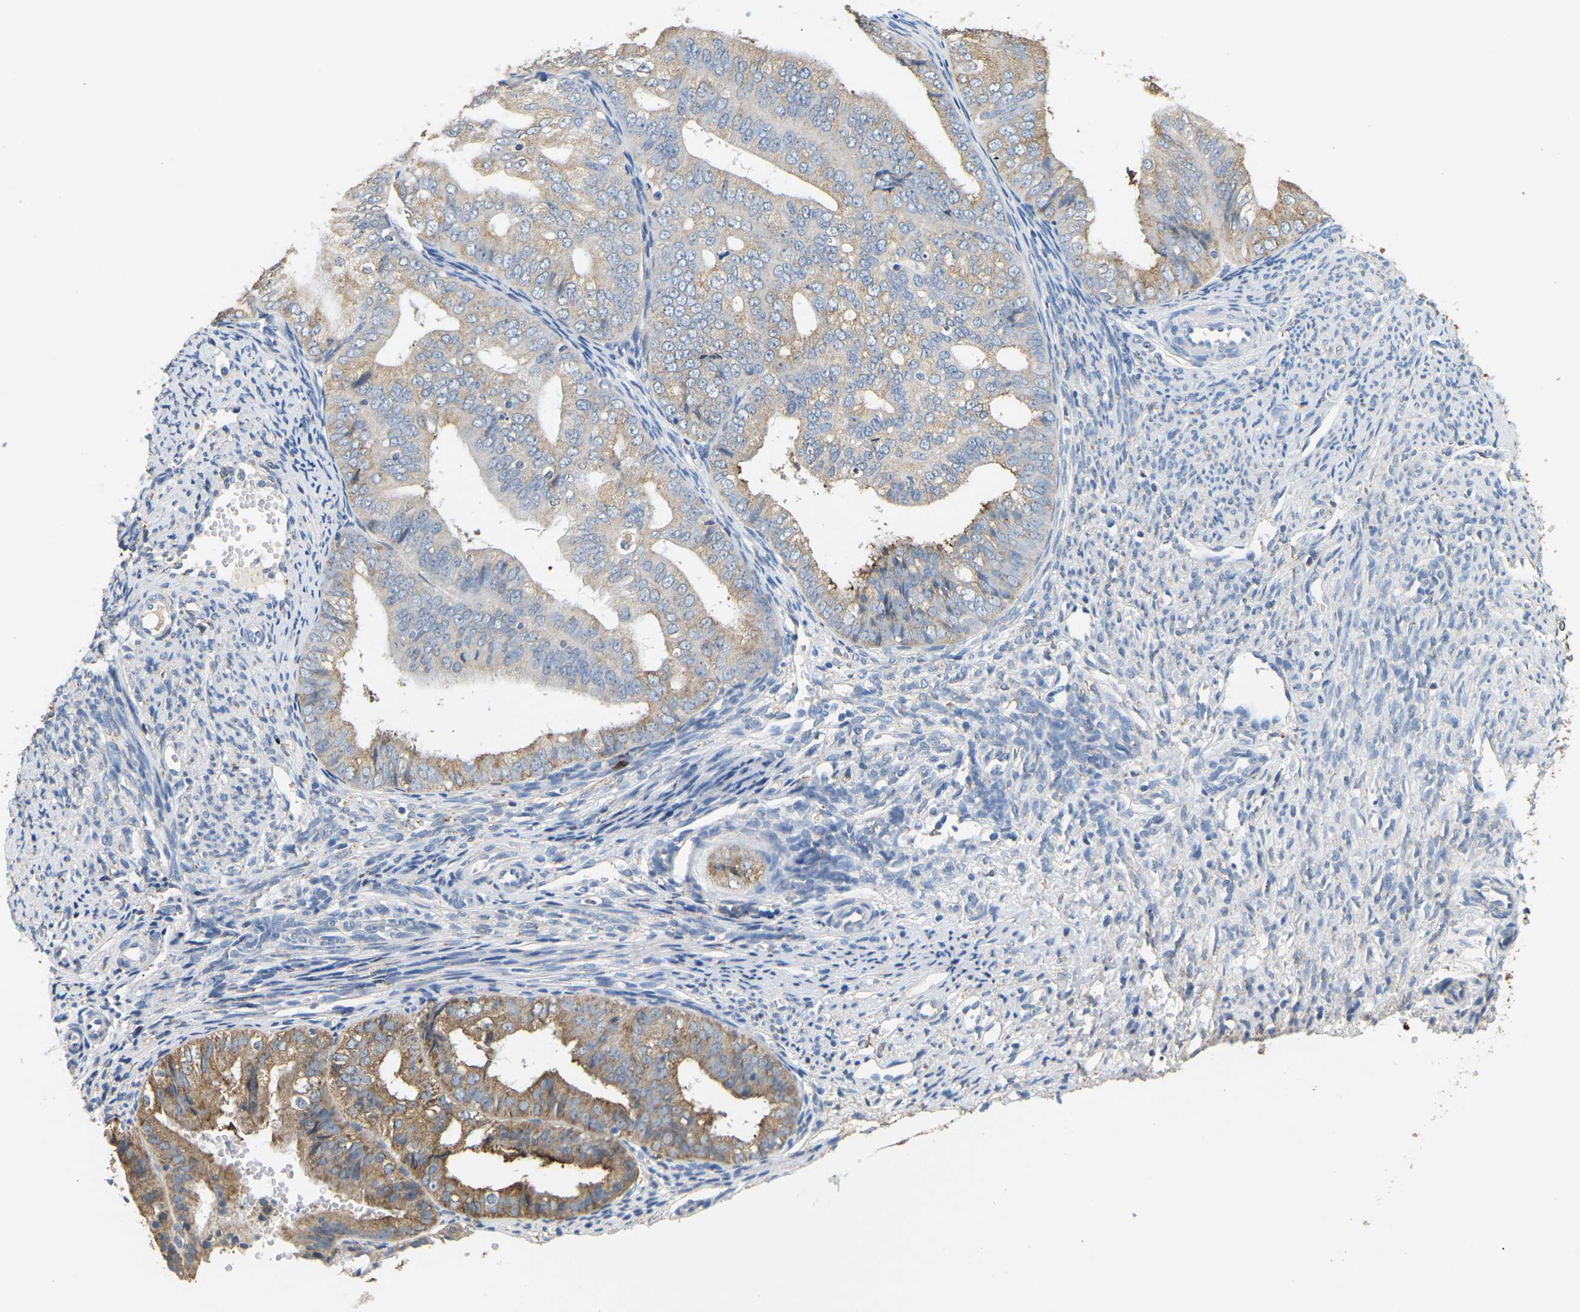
{"staining": {"intensity": "weak", "quantity": ">75%", "location": "cytoplasmic/membranous"}, "tissue": "endometrial cancer", "cell_type": "Tumor cells", "image_type": "cancer", "snomed": [{"axis": "morphology", "description": "Adenocarcinoma, NOS"}, {"axis": "topography", "description": "Endometrium"}], "caption": "Protein expression analysis of adenocarcinoma (endometrial) shows weak cytoplasmic/membranous positivity in about >75% of tumor cells.", "gene": "ADM", "patient": {"sex": "female", "age": 63}}